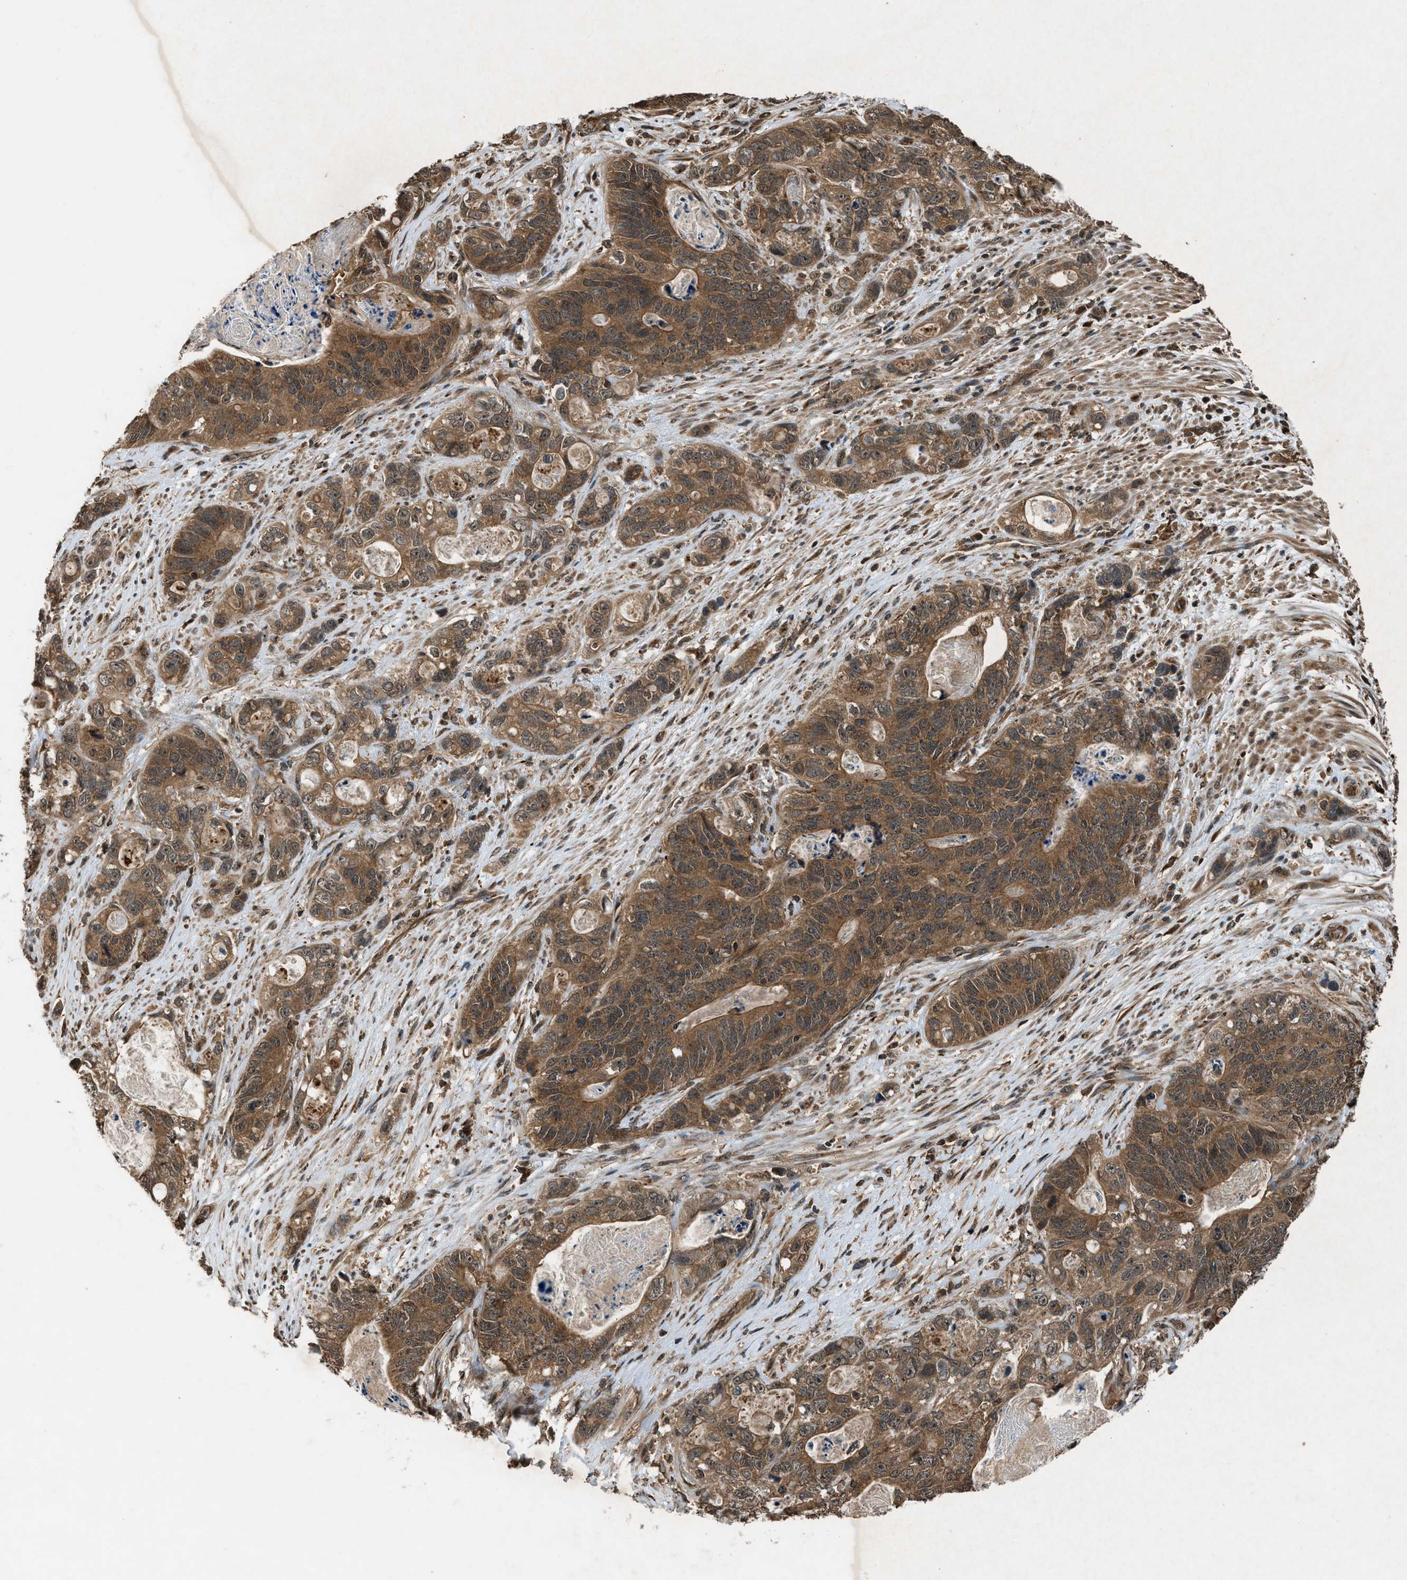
{"staining": {"intensity": "moderate", "quantity": ">75%", "location": "cytoplasmic/membranous"}, "tissue": "stomach cancer", "cell_type": "Tumor cells", "image_type": "cancer", "snomed": [{"axis": "morphology", "description": "Adenocarcinoma, NOS"}, {"axis": "topography", "description": "Stomach"}], "caption": "IHC of human stomach cancer (adenocarcinoma) demonstrates medium levels of moderate cytoplasmic/membranous positivity in approximately >75% of tumor cells. The staining was performed using DAB to visualize the protein expression in brown, while the nuclei were stained in blue with hematoxylin (Magnification: 20x).", "gene": "RPS6KB1", "patient": {"sex": "female", "age": 89}}